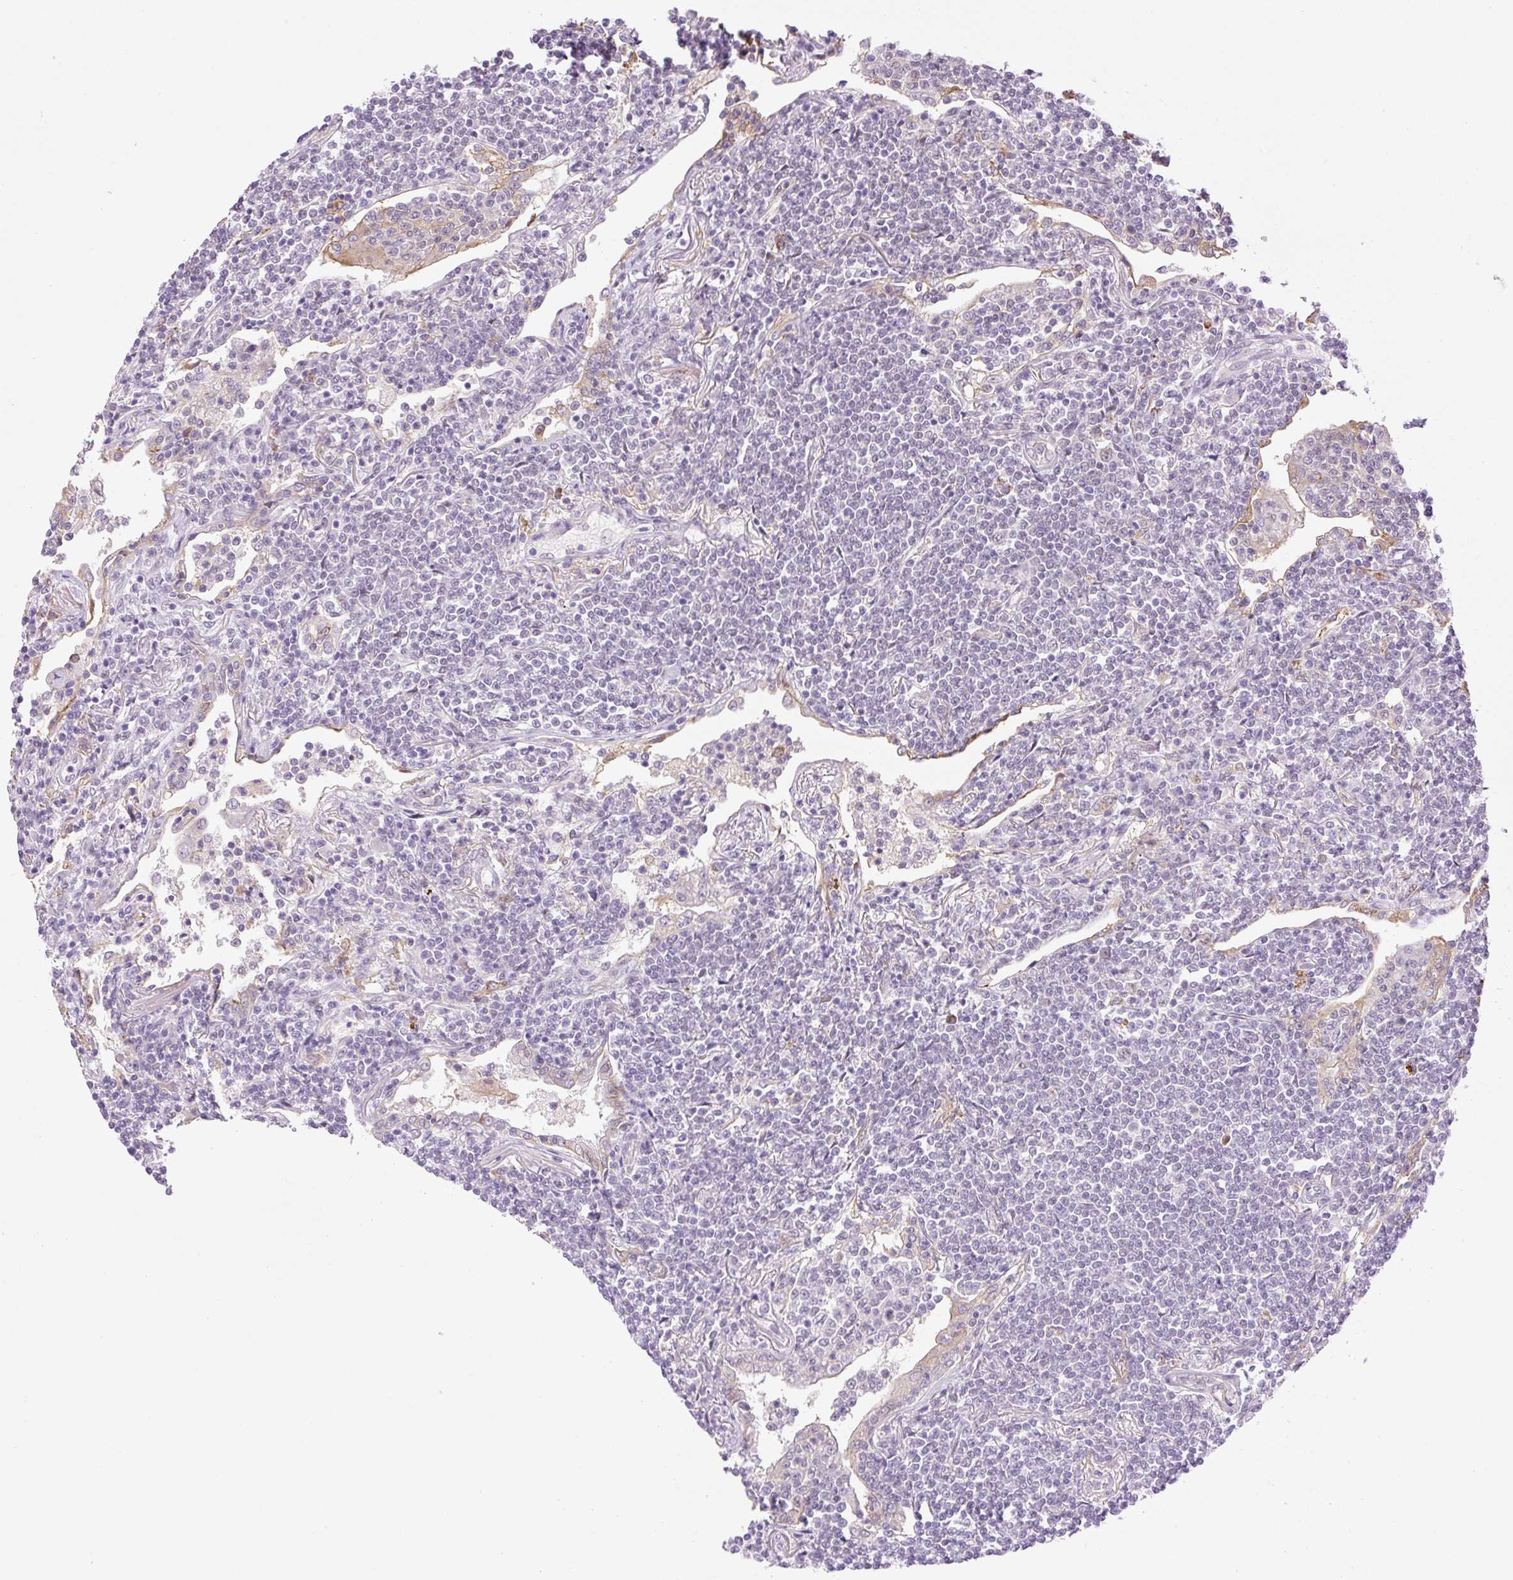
{"staining": {"intensity": "negative", "quantity": "none", "location": "none"}, "tissue": "lymphoma", "cell_type": "Tumor cells", "image_type": "cancer", "snomed": [{"axis": "morphology", "description": "Malignant lymphoma, non-Hodgkin's type, Low grade"}, {"axis": "topography", "description": "Lung"}], "caption": "Immunohistochemical staining of human low-grade malignant lymphoma, non-Hodgkin's type displays no significant expression in tumor cells.", "gene": "PALM3", "patient": {"sex": "female", "age": 71}}